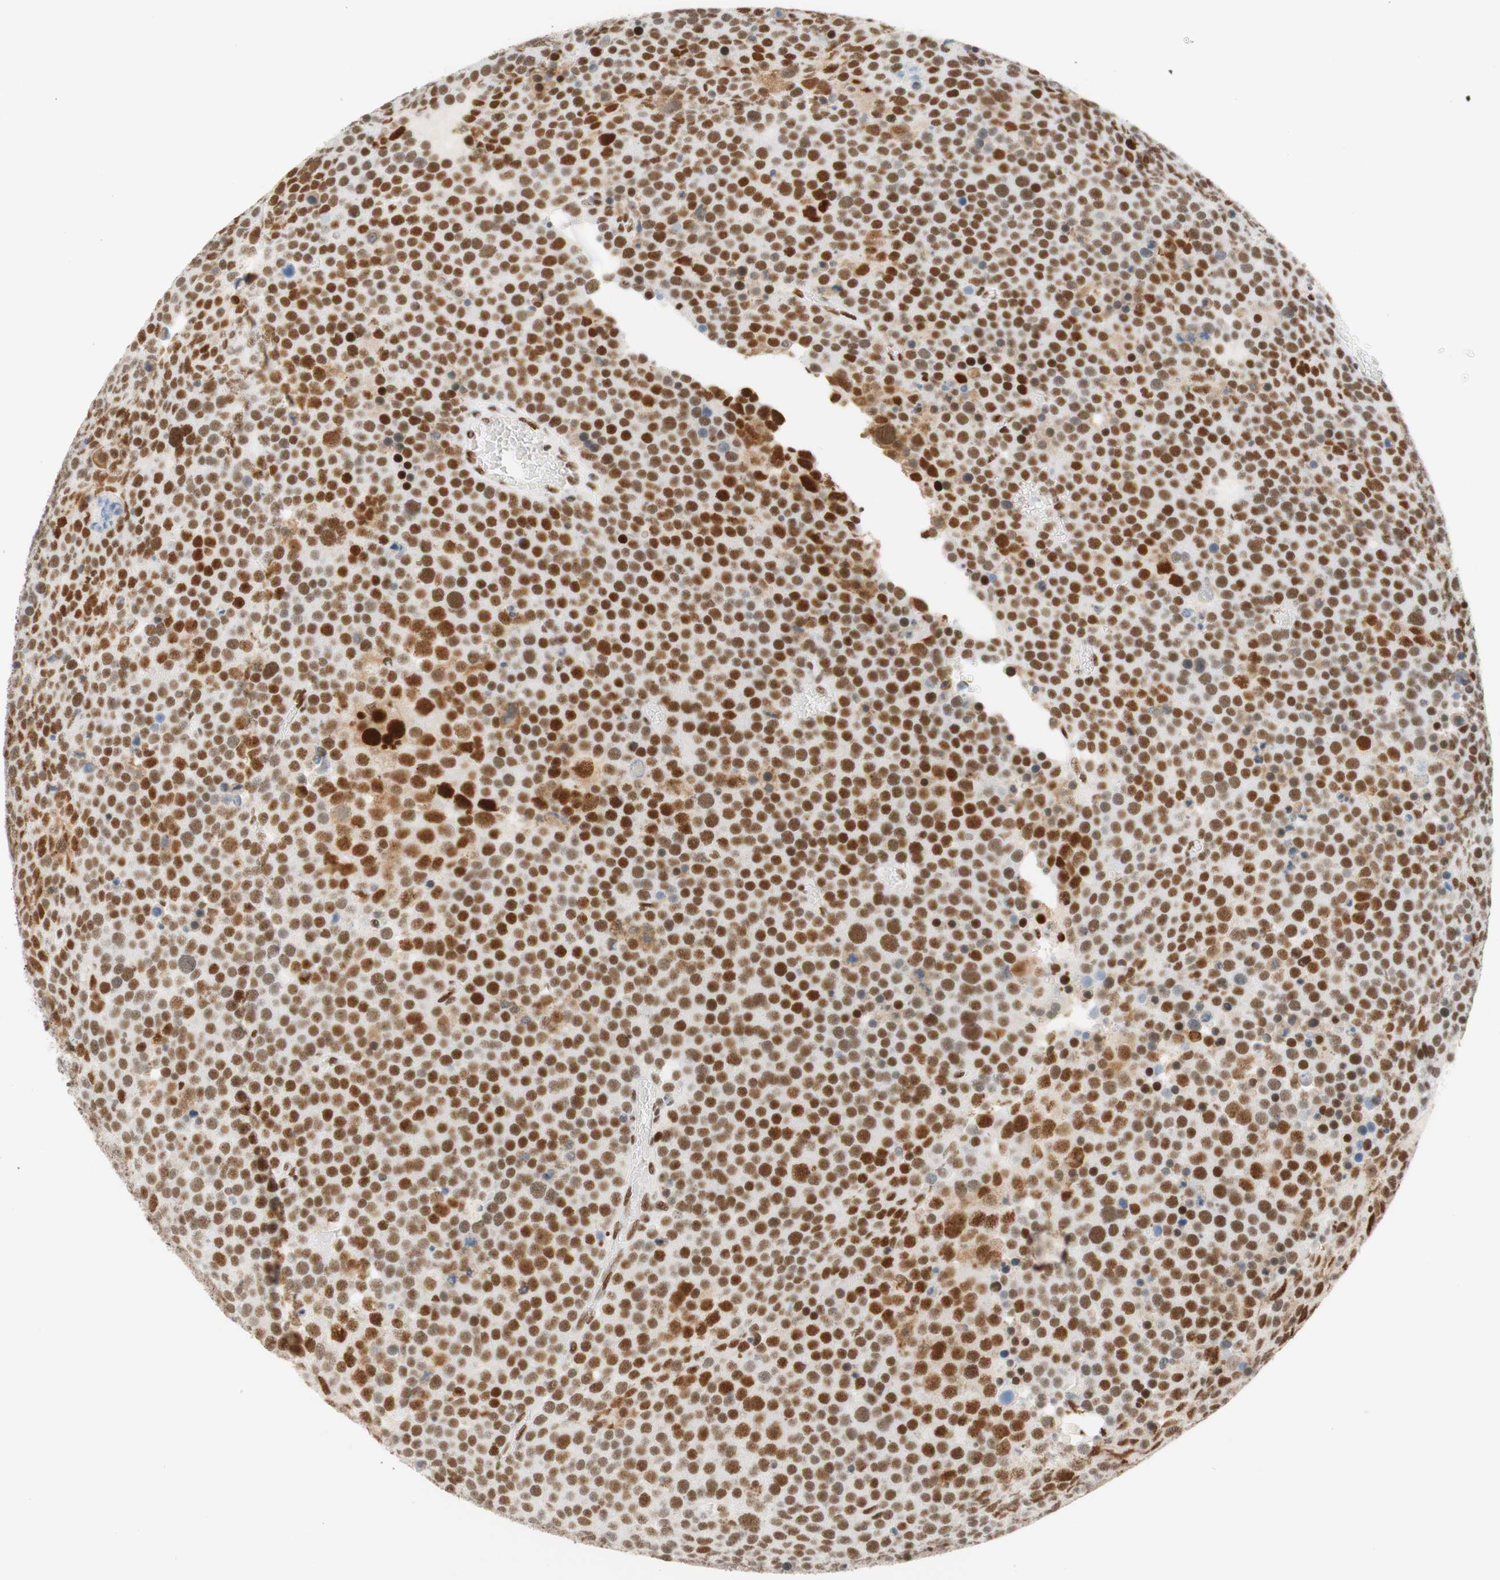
{"staining": {"intensity": "strong", "quantity": ">75%", "location": "nuclear"}, "tissue": "testis cancer", "cell_type": "Tumor cells", "image_type": "cancer", "snomed": [{"axis": "morphology", "description": "Seminoma, NOS"}, {"axis": "topography", "description": "Testis"}], "caption": "Immunohistochemical staining of human testis seminoma exhibits high levels of strong nuclear staining in approximately >75% of tumor cells. The protein of interest is shown in brown color, while the nuclei are stained blue.", "gene": "RNF20", "patient": {"sex": "male", "age": 71}}